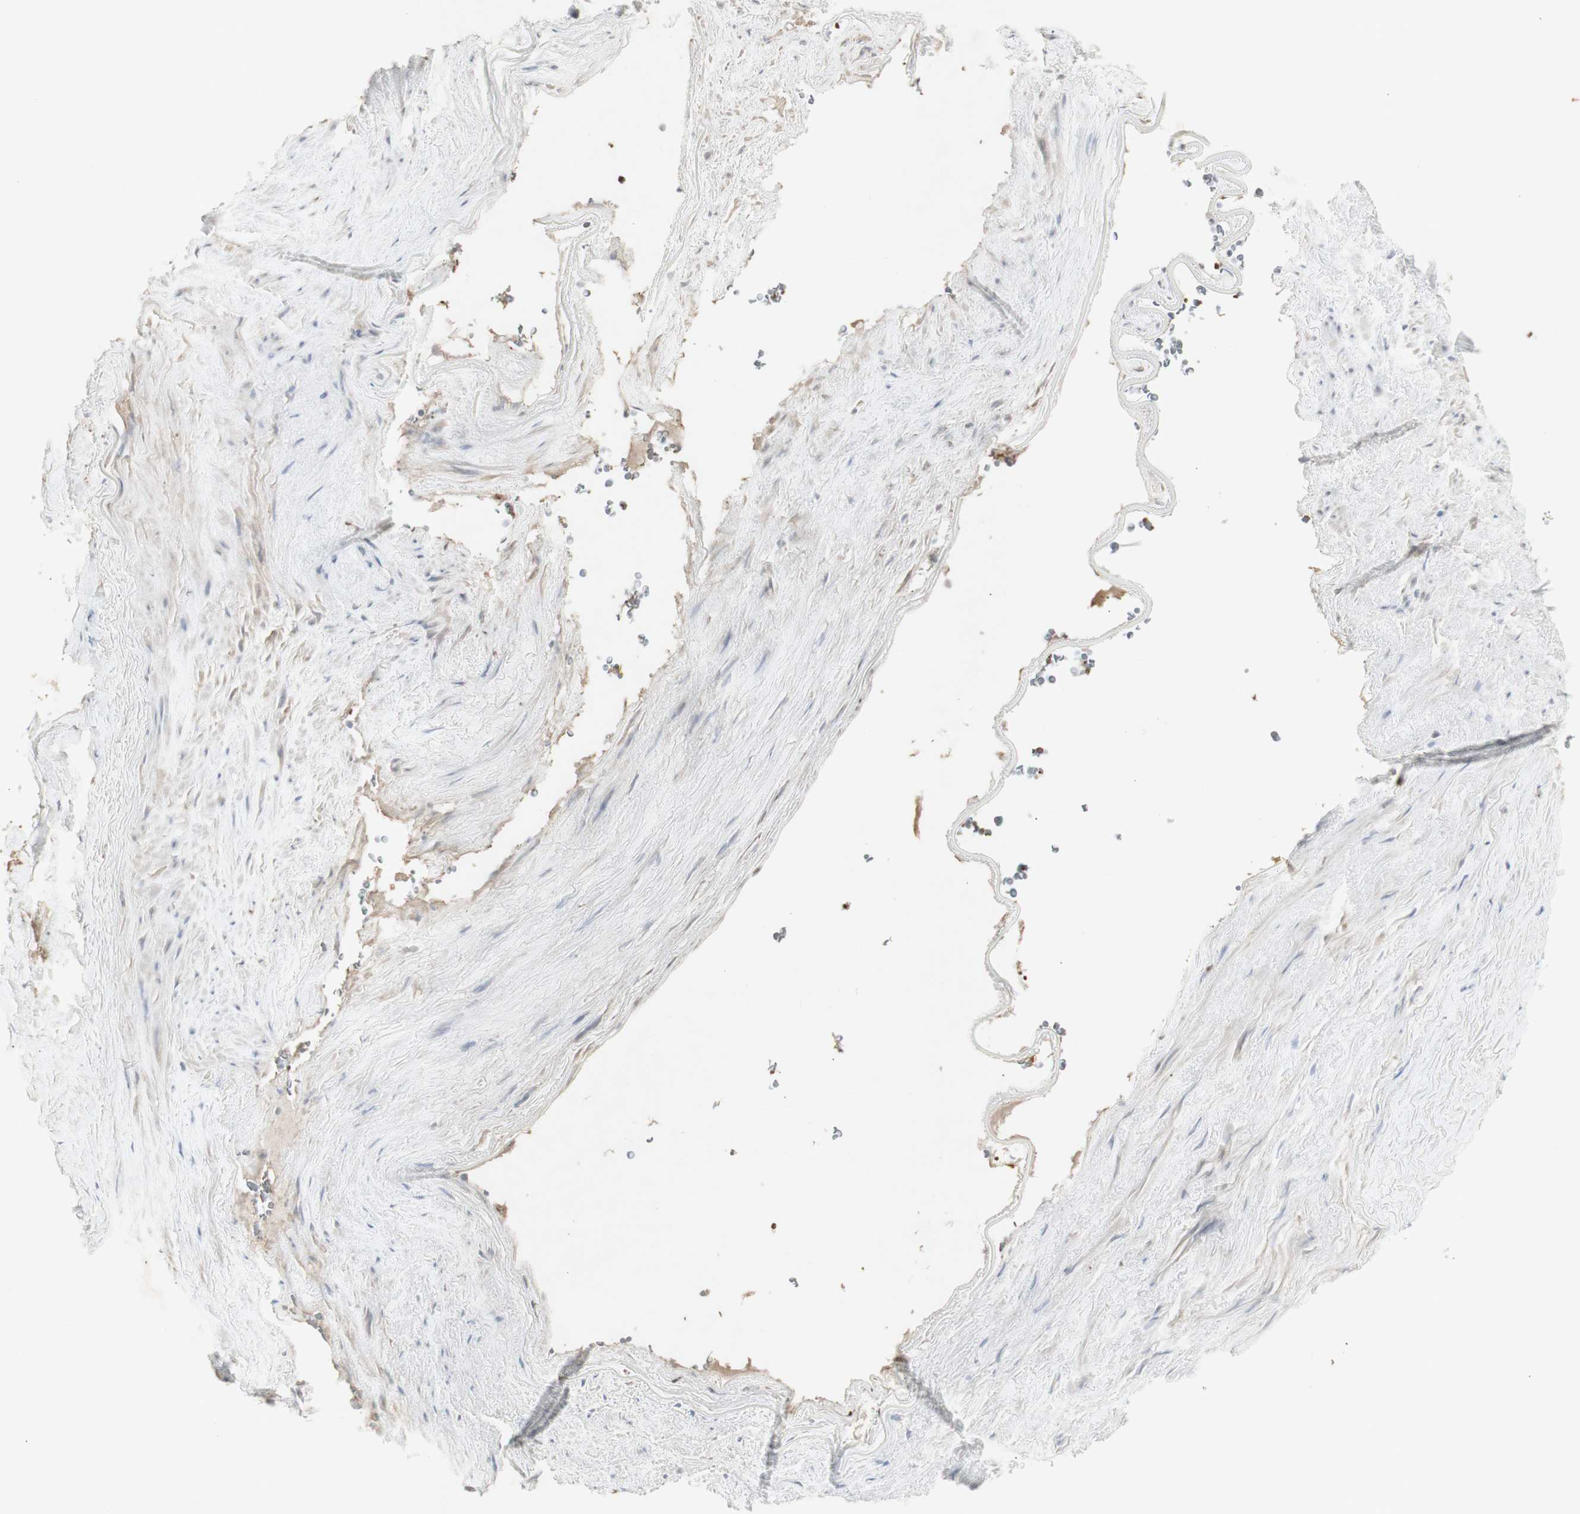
{"staining": {"intensity": "negative", "quantity": "none", "location": "none"}, "tissue": "adipose tissue", "cell_type": "Adipocytes", "image_type": "normal", "snomed": [{"axis": "morphology", "description": "Normal tissue, NOS"}, {"axis": "topography", "description": "Peripheral nerve tissue"}], "caption": "High magnification brightfield microscopy of benign adipose tissue stained with DAB (3,3'-diaminobenzidine) (brown) and counterstained with hematoxylin (blue): adipocytes show no significant expression. (Brightfield microscopy of DAB IHC at high magnification).", "gene": "INS", "patient": {"sex": "male", "age": 70}}